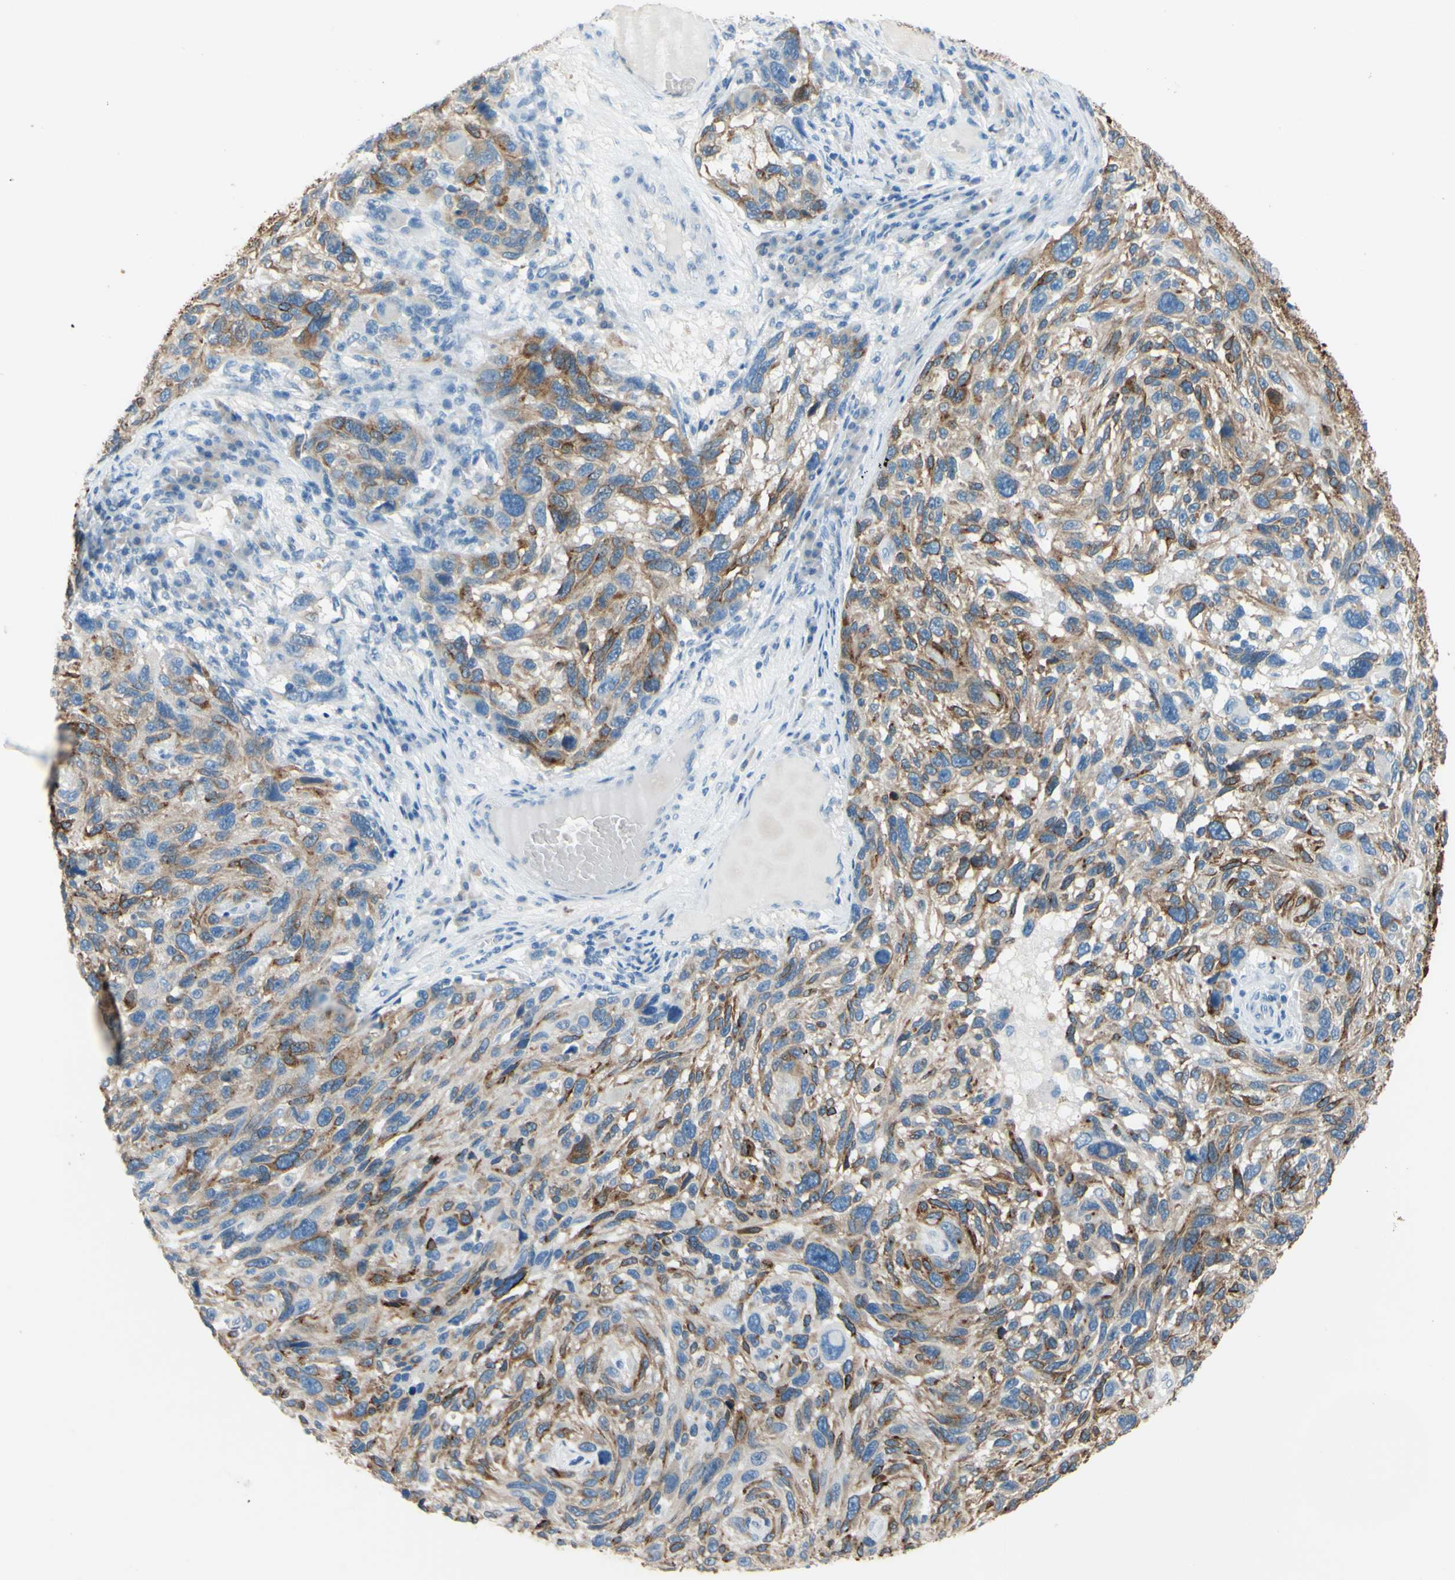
{"staining": {"intensity": "moderate", "quantity": ">75%", "location": "cytoplasmic/membranous"}, "tissue": "melanoma", "cell_type": "Tumor cells", "image_type": "cancer", "snomed": [{"axis": "morphology", "description": "Malignant melanoma, NOS"}, {"axis": "topography", "description": "Skin"}], "caption": "Immunohistochemistry (IHC) (DAB (3,3'-diaminobenzidine)) staining of human melanoma demonstrates moderate cytoplasmic/membranous protein expression in approximately >75% of tumor cells.", "gene": "DCT", "patient": {"sex": "male", "age": 53}}